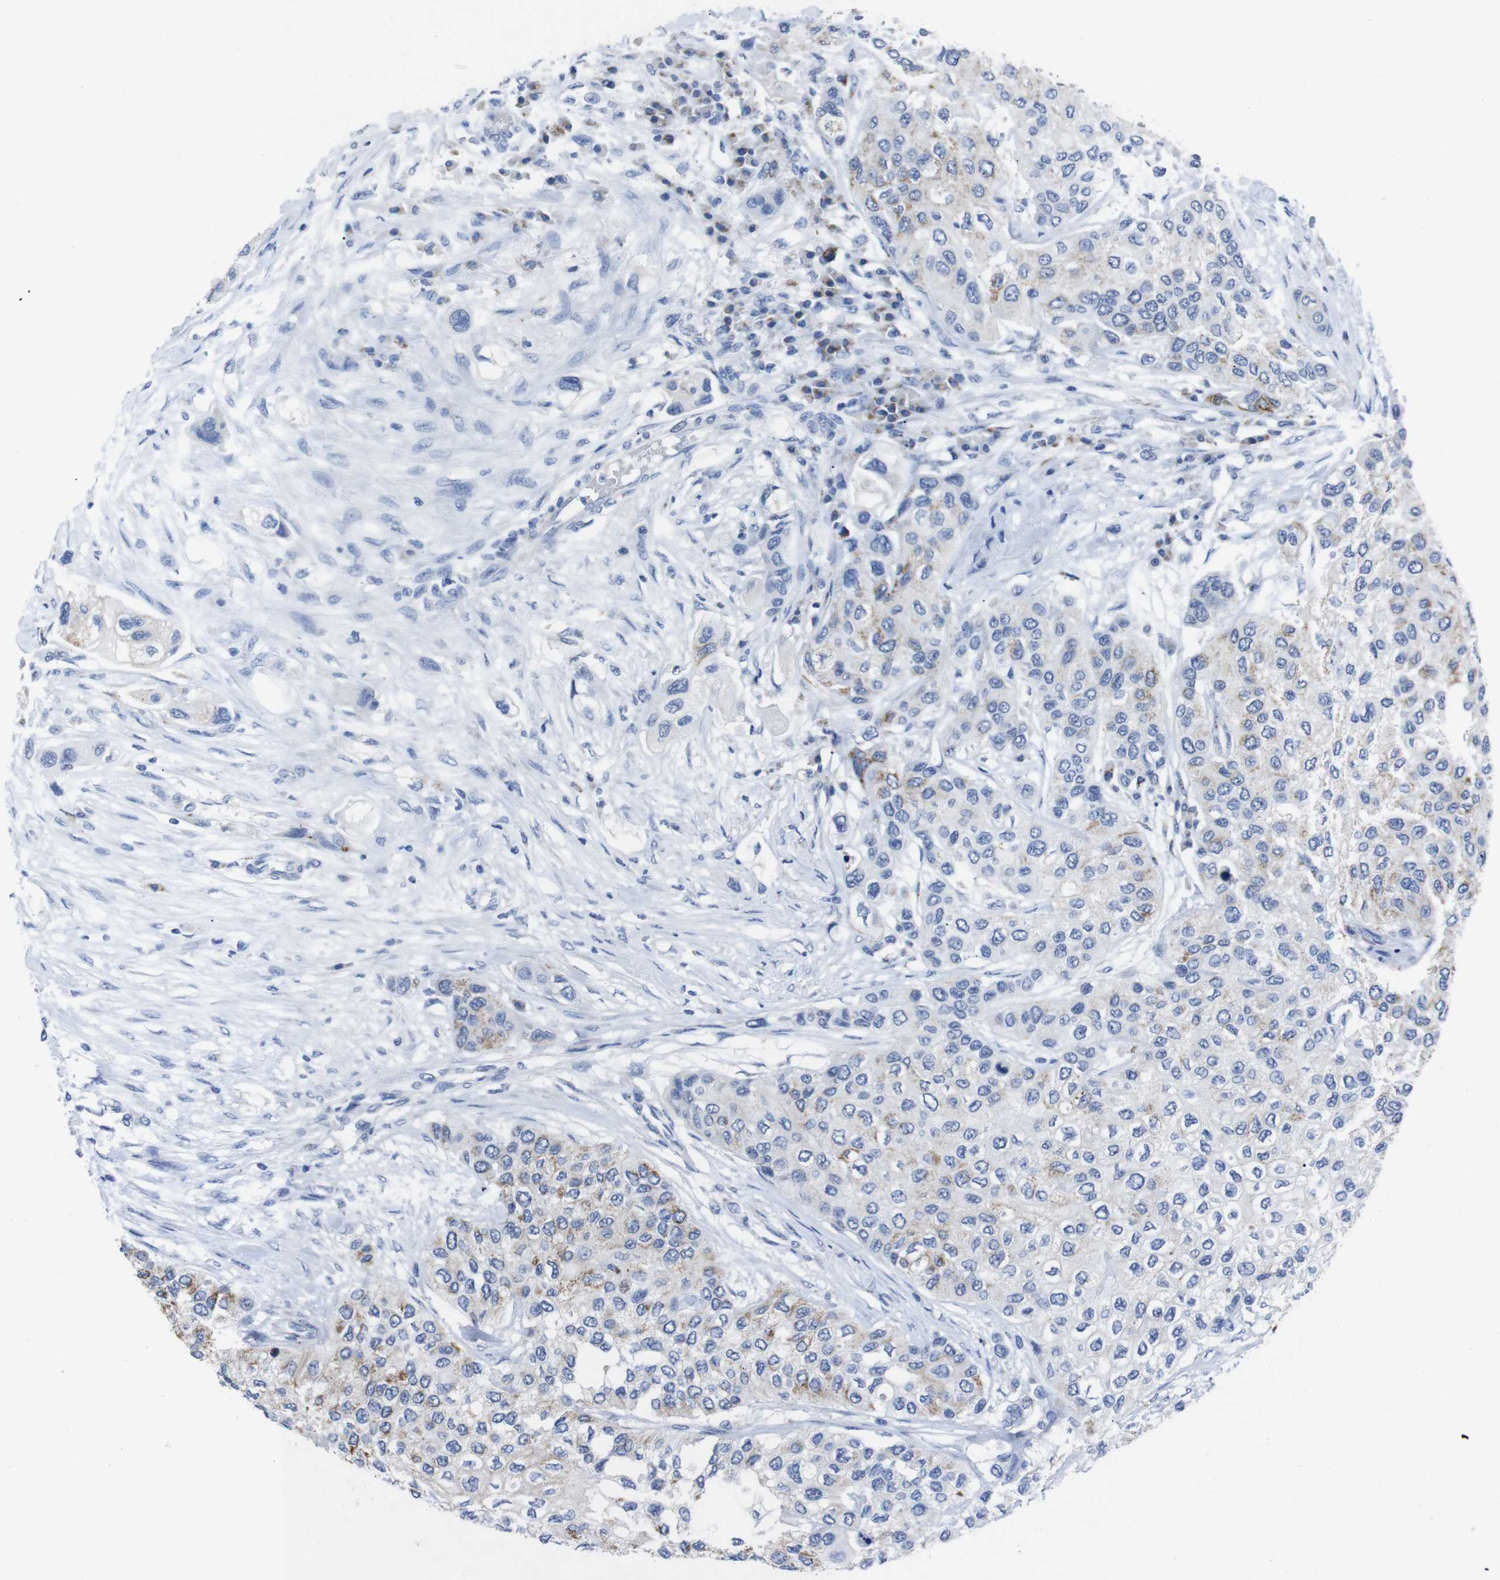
{"staining": {"intensity": "weak", "quantity": "<25%", "location": "cytoplasmic/membranous"}, "tissue": "urothelial cancer", "cell_type": "Tumor cells", "image_type": "cancer", "snomed": [{"axis": "morphology", "description": "Urothelial carcinoma, High grade"}, {"axis": "topography", "description": "Urinary bladder"}], "caption": "The photomicrograph shows no significant expression in tumor cells of high-grade urothelial carcinoma. The staining was performed using DAB to visualize the protein expression in brown, while the nuclei were stained in blue with hematoxylin (Magnification: 20x).", "gene": "GJB2", "patient": {"sex": "female", "age": 56}}